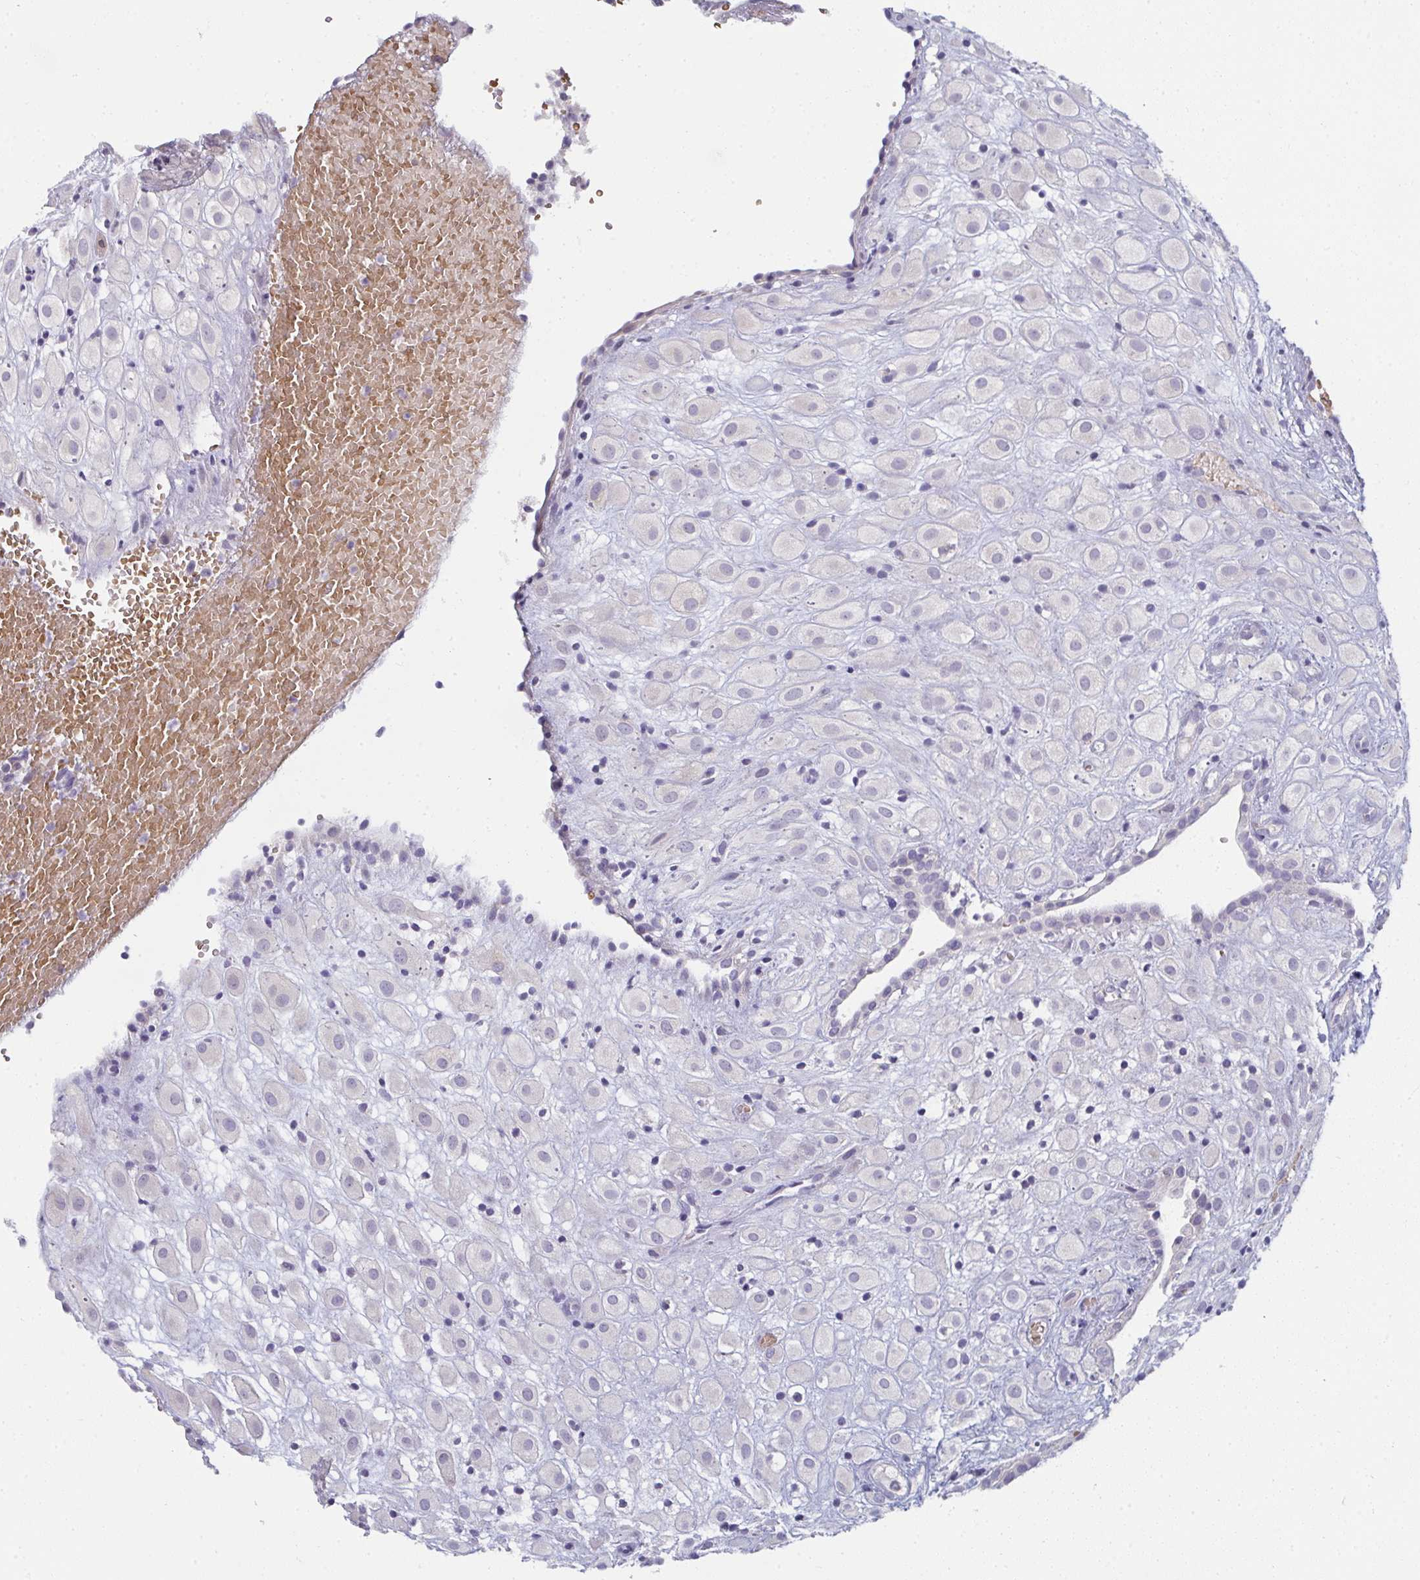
{"staining": {"intensity": "negative", "quantity": "none", "location": "none"}, "tissue": "placenta", "cell_type": "Decidual cells", "image_type": "normal", "snomed": [{"axis": "morphology", "description": "Normal tissue, NOS"}, {"axis": "topography", "description": "Placenta"}], "caption": "This is an immunohistochemistry photomicrograph of unremarkable placenta. There is no positivity in decidual cells.", "gene": "SHB", "patient": {"sex": "female", "age": 24}}